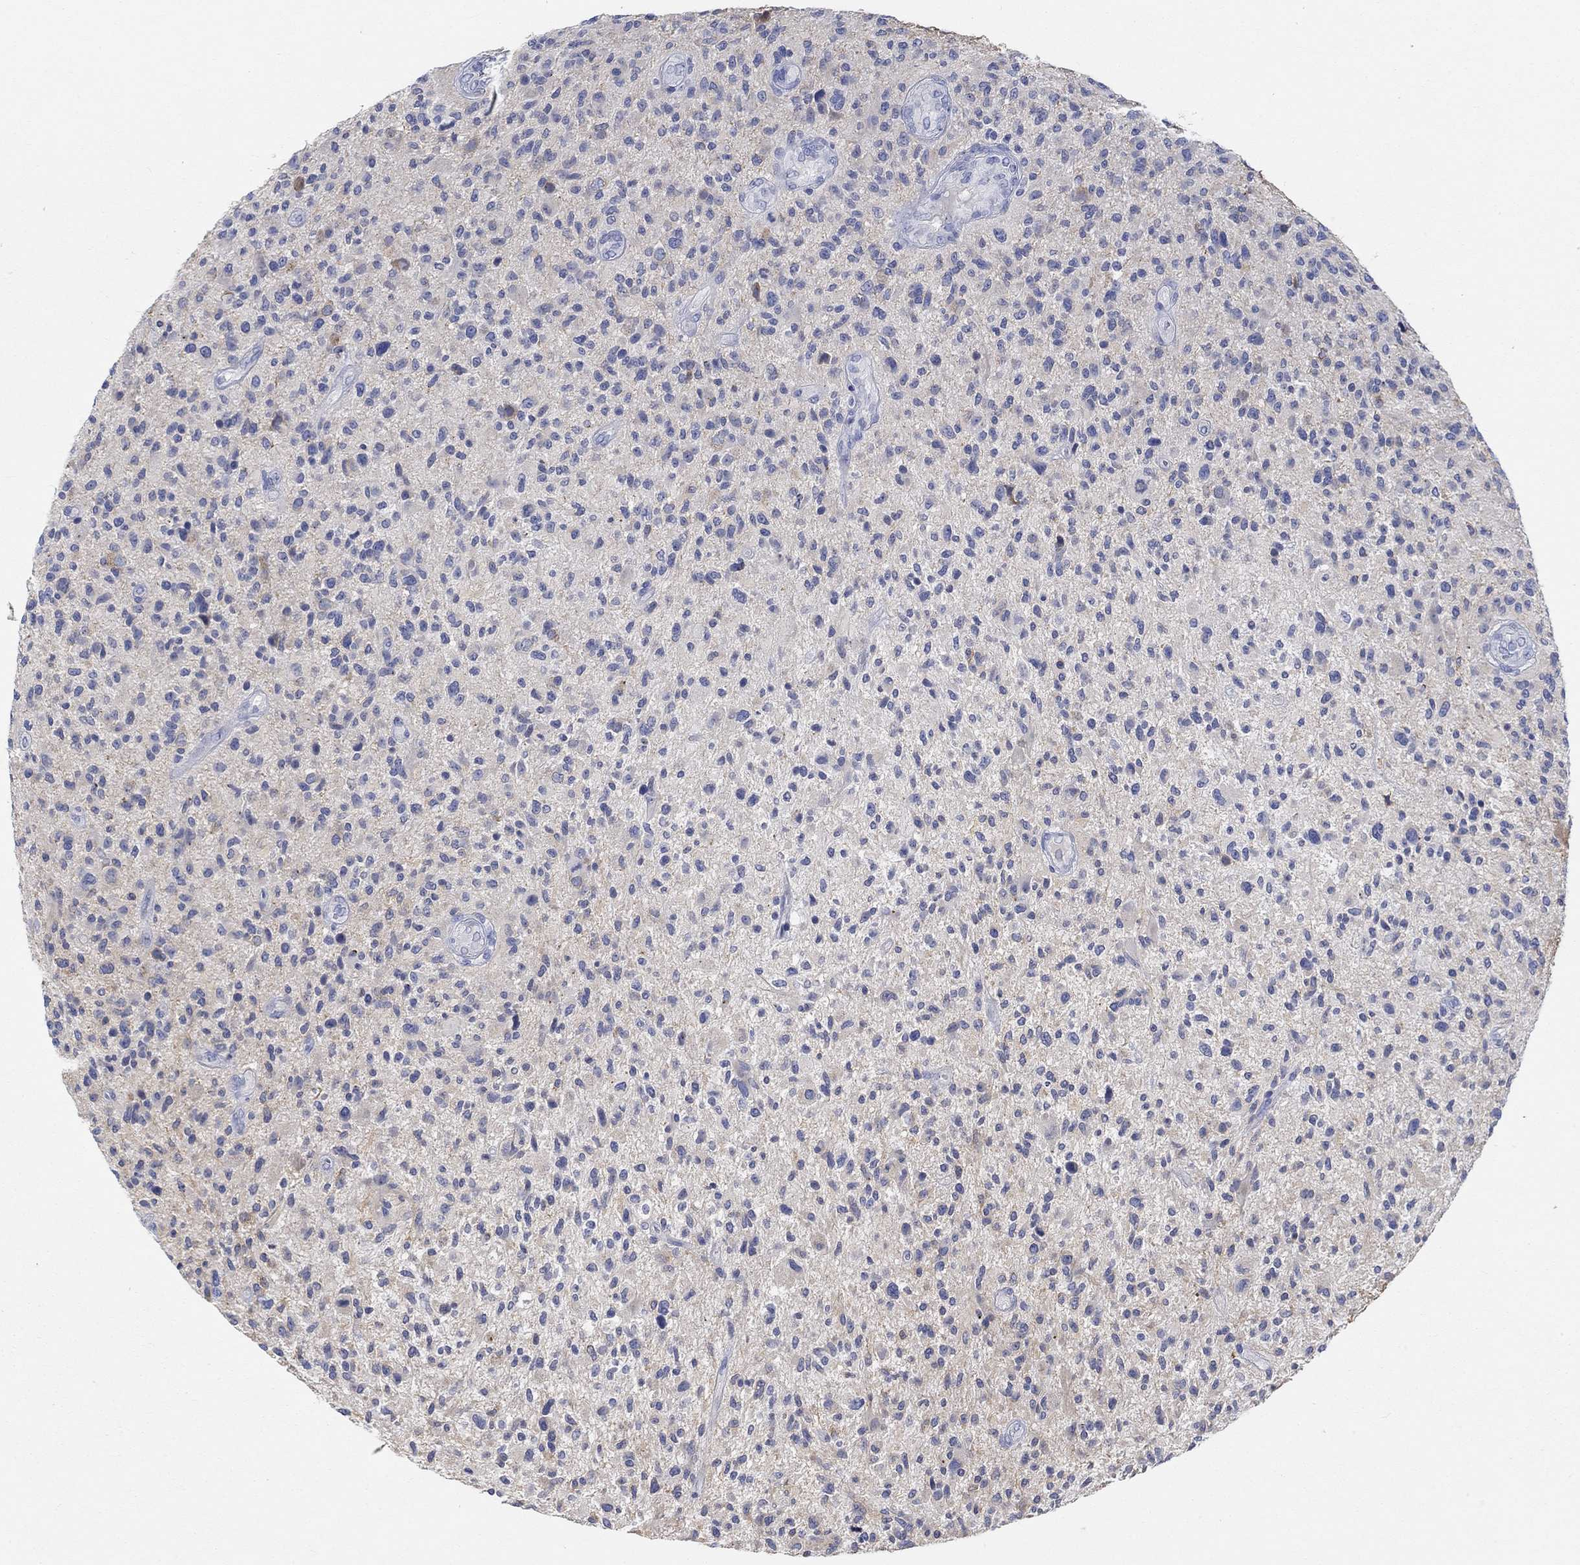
{"staining": {"intensity": "negative", "quantity": "none", "location": "none"}, "tissue": "glioma", "cell_type": "Tumor cells", "image_type": "cancer", "snomed": [{"axis": "morphology", "description": "Glioma, malignant, High grade"}, {"axis": "topography", "description": "Brain"}], "caption": "Tumor cells are negative for brown protein staining in glioma.", "gene": "NAV3", "patient": {"sex": "male", "age": 47}}